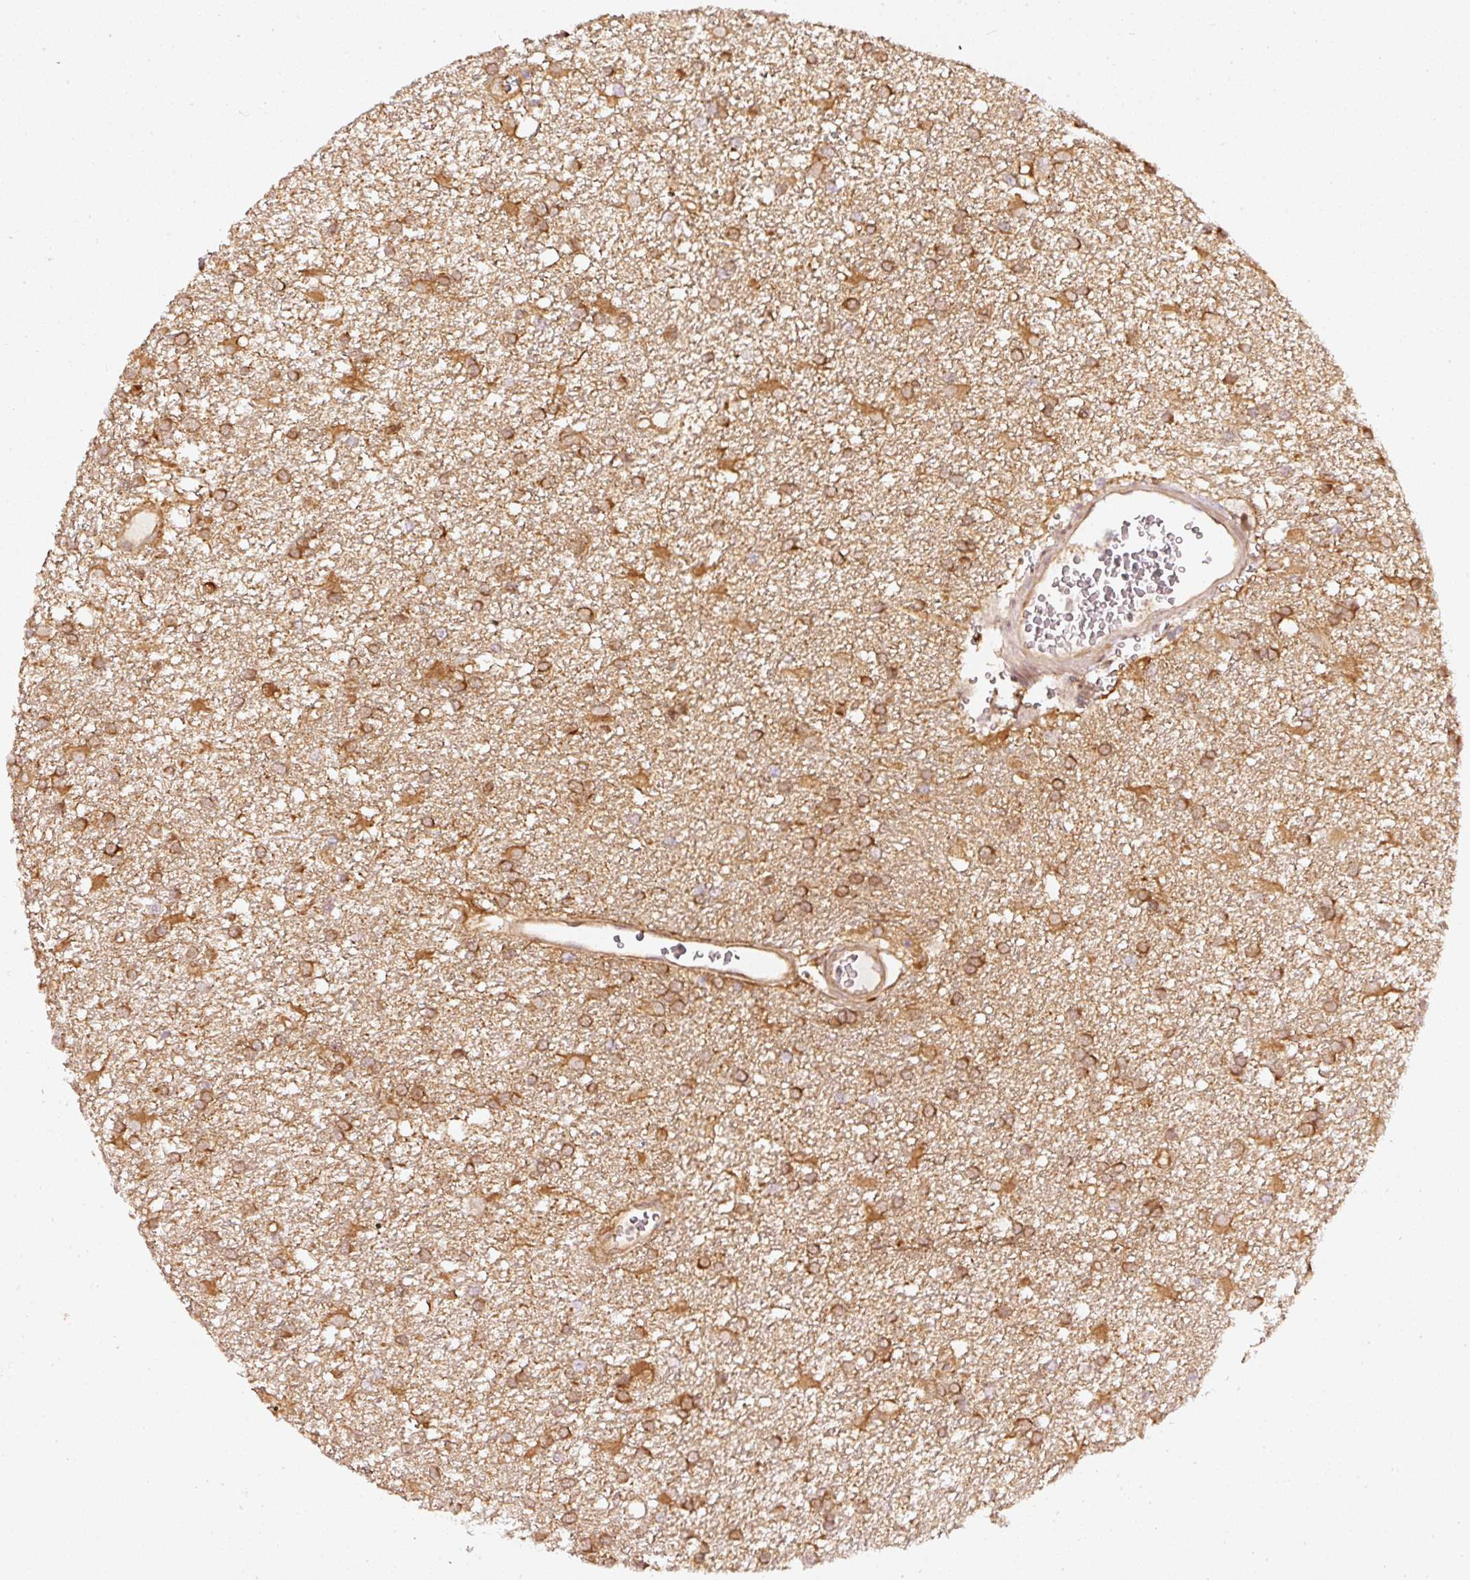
{"staining": {"intensity": "strong", "quantity": ">75%", "location": "cytoplasmic/membranous"}, "tissue": "glioma", "cell_type": "Tumor cells", "image_type": "cancer", "snomed": [{"axis": "morphology", "description": "Glioma, malignant, High grade"}, {"axis": "topography", "description": "Brain"}], "caption": "IHC of glioma exhibits high levels of strong cytoplasmic/membranous staining in approximately >75% of tumor cells.", "gene": "ASMTL", "patient": {"sex": "male", "age": 48}}